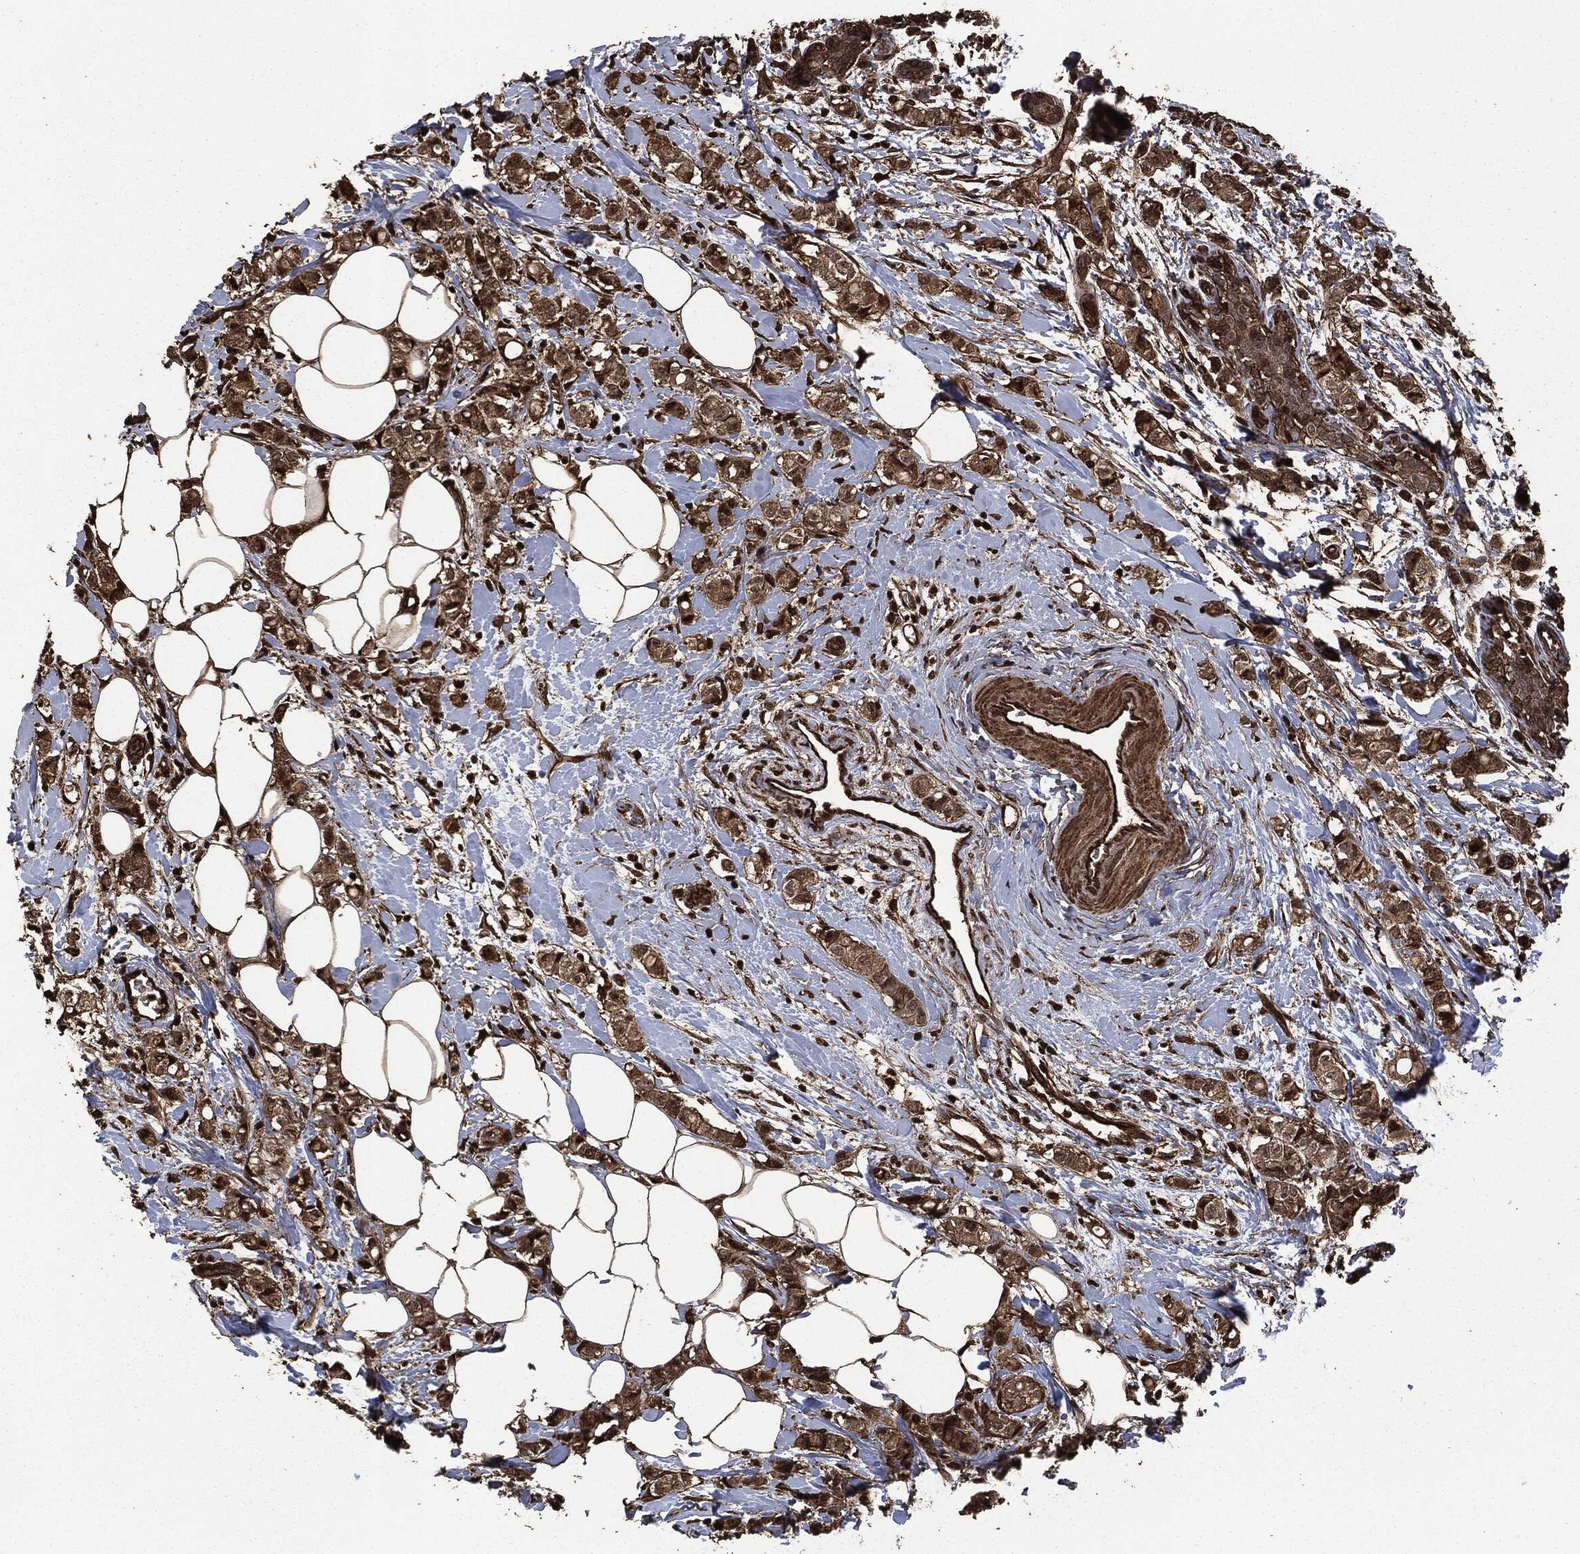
{"staining": {"intensity": "strong", "quantity": ">75%", "location": "cytoplasmic/membranous"}, "tissue": "breast cancer", "cell_type": "Tumor cells", "image_type": "cancer", "snomed": [{"axis": "morphology", "description": "Normal tissue, NOS"}, {"axis": "morphology", "description": "Duct carcinoma"}, {"axis": "topography", "description": "Breast"}], "caption": "This histopathology image exhibits immunohistochemistry staining of intraductal carcinoma (breast), with high strong cytoplasmic/membranous positivity in about >75% of tumor cells.", "gene": "HRAS", "patient": {"sex": "female", "age": 44}}